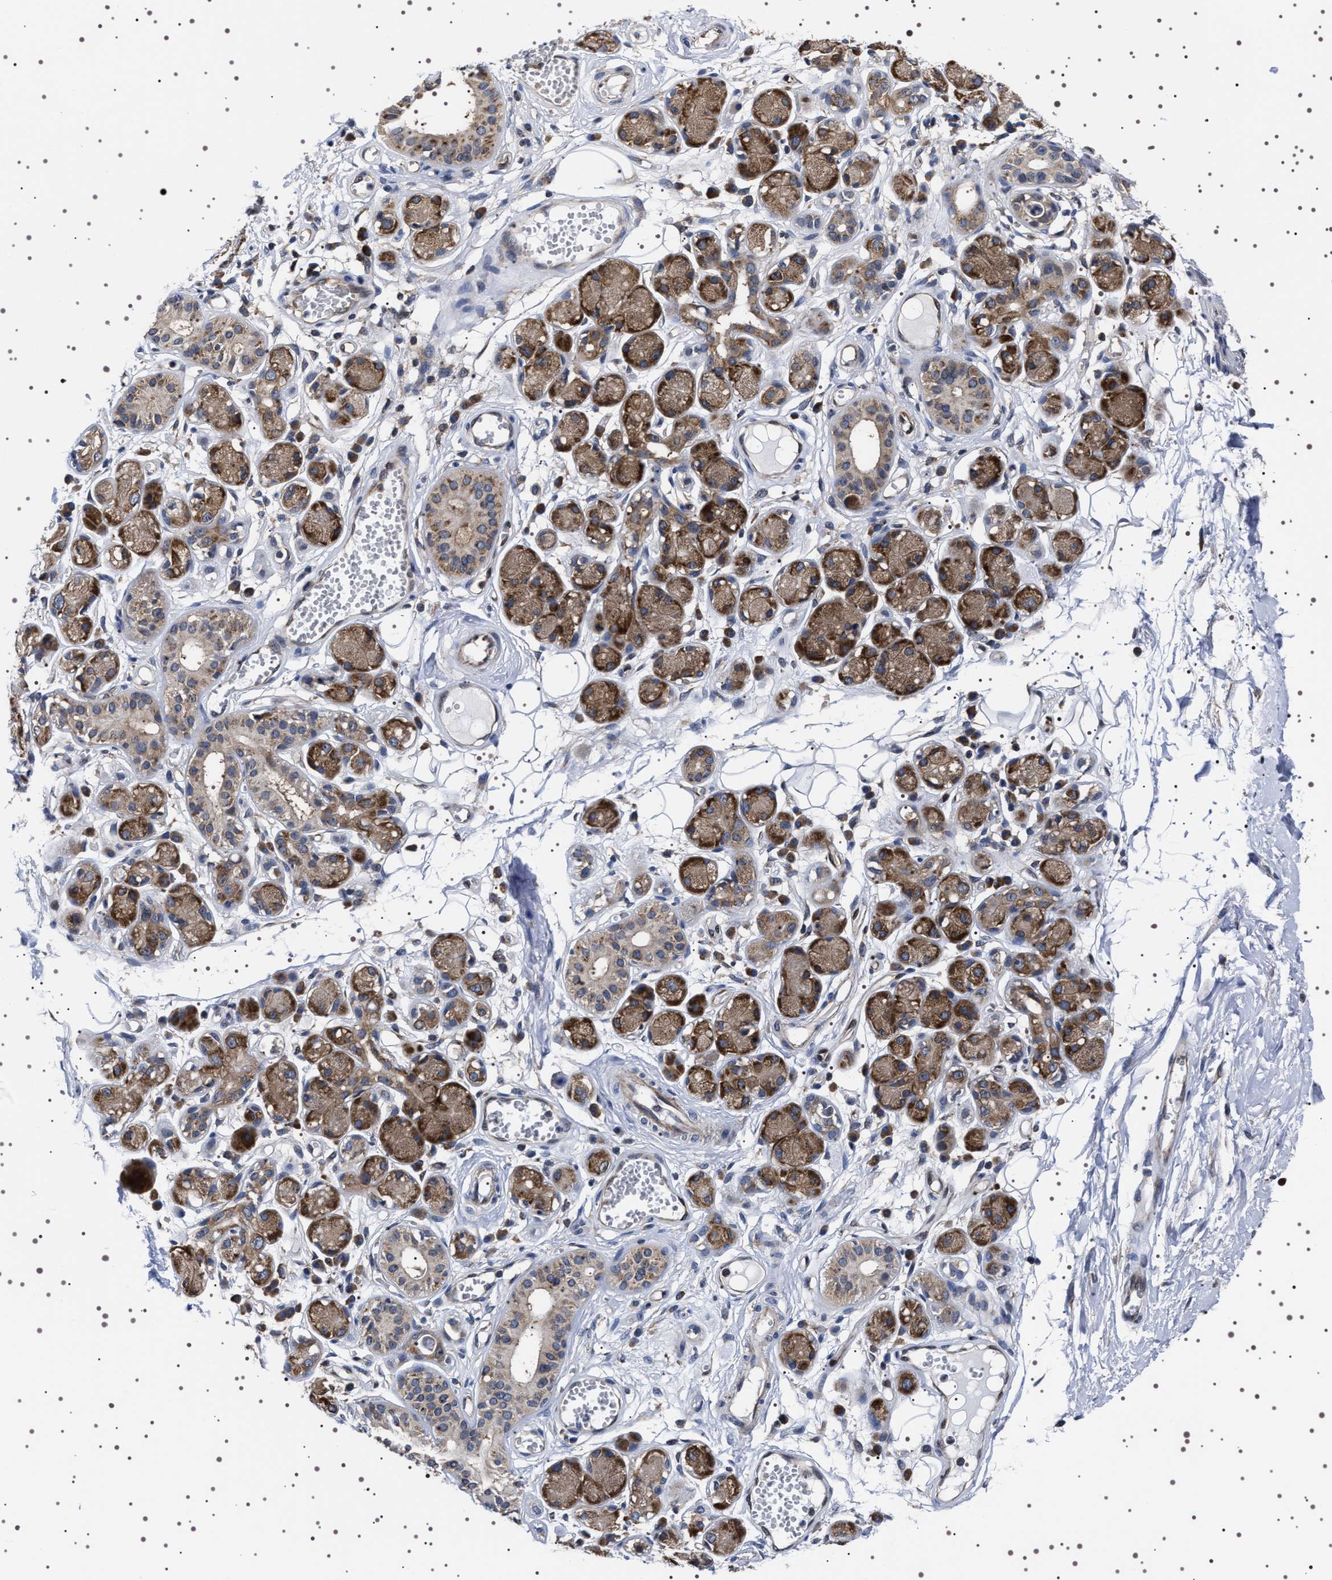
{"staining": {"intensity": "moderate", "quantity": ">75%", "location": "cytoplasmic/membranous"}, "tissue": "adipose tissue", "cell_type": "Adipocytes", "image_type": "normal", "snomed": [{"axis": "morphology", "description": "Normal tissue, NOS"}, {"axis": "morphology", "description": "Inflammation, NOS"}, {"axis": "topography", "description": "Salivary gland"}, {"axis": "topography", "description": "Peripheral nerve tissue"}], "caption": "A medium amount of moderate cytoplasmic/membranous positivity is seen in about >75% of adipocytes in normal adipose tissue. The staining was performed using DAB (3,3'-diaminobenzidine) to visualize the protein expression in brown, while the nuclei were stained in blue with hematoxylin (Magnification: 20x).", "gene": "DARS1", "patient": {"sex": "female", "age": 75}}